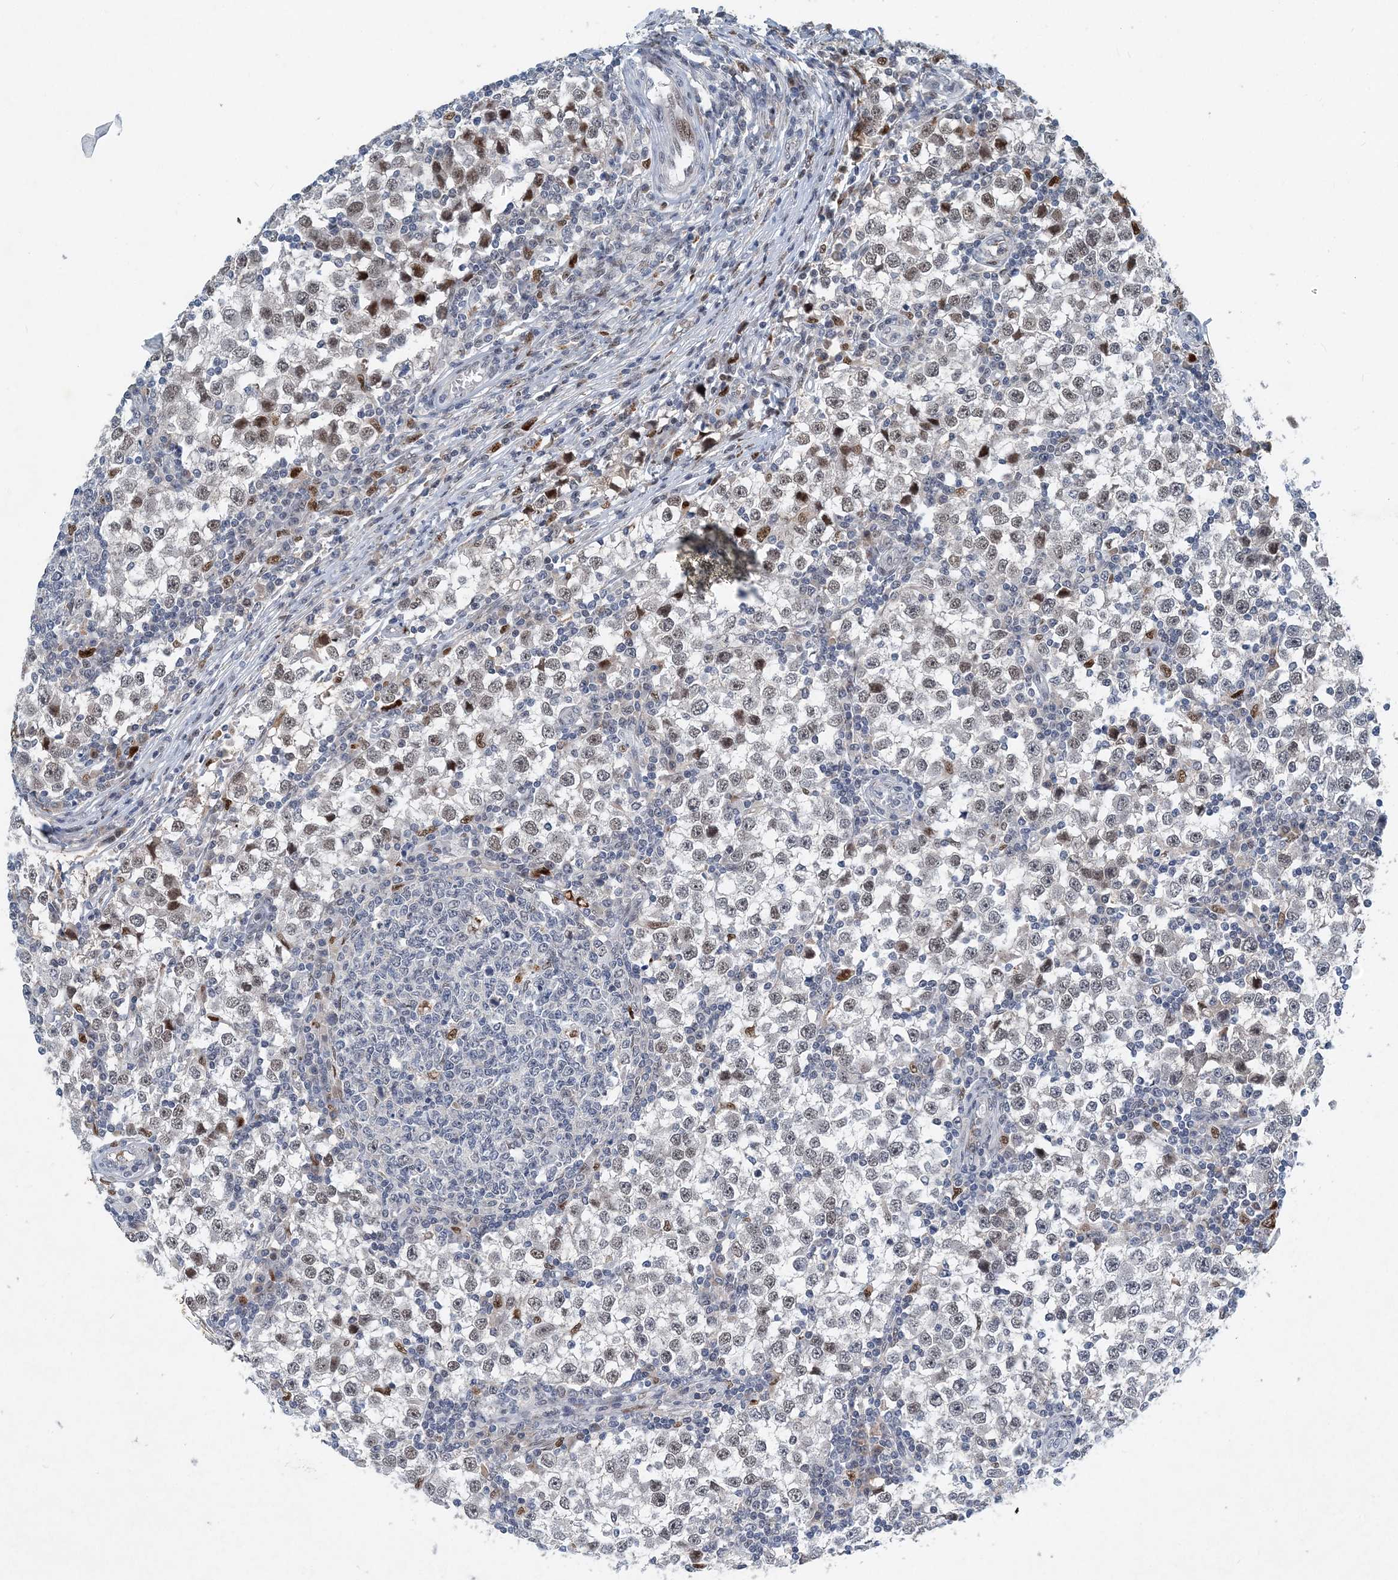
{"staining": {"intensity": "moderate", "quantity": "<25%", "location": "nuclear"}, "tissue": "testis cancer", "cell_type": "Tumor cells", "image_type": "cancer", "snomed": [{"axis": "morphology", "description": "Seminoma, NOS"}, {"axis": "topography", "description": "Testis"}], "caption": "Protein staining by IHC reveals moderate nuclear staining in approximately <25% of tumor cells in testis cancer (seminoma). The staining was performed using DAB, with brown indicating positive protein expression. Nuclei are stained blue with hematoxylin.", "gene": "KPNA4", "patient": {"sex": "male", "age": 65}}